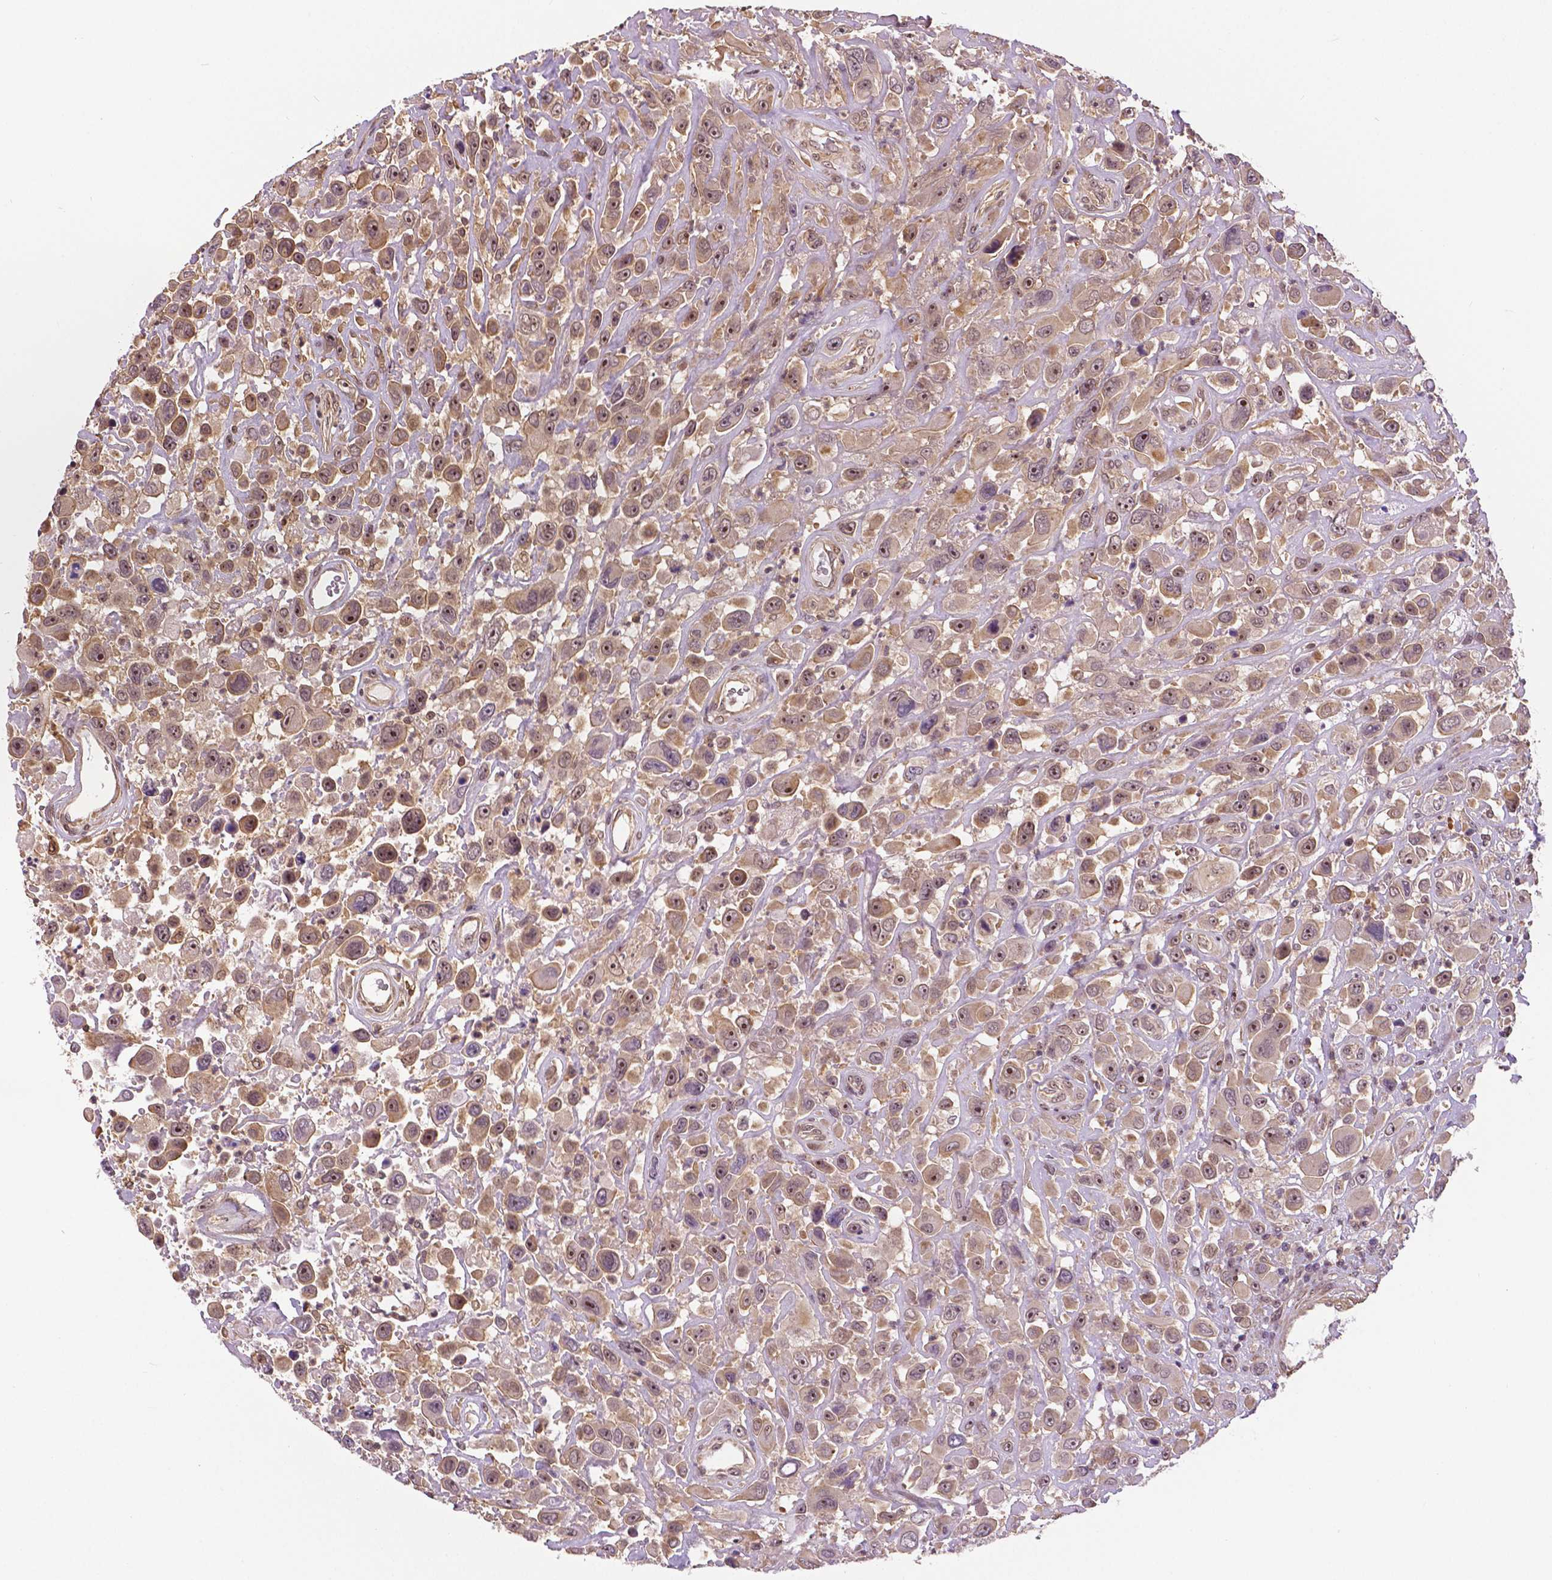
{"staining": {"intensity": "weak", "quantity": "25%-75%", "location": "cytoplasmic/membranous,nuclear"}, "tissue": "urothelial cancer", "cell_type": "Tumor cells", "image_type": "cancer", "snomed": [{"axis": "morphology", "description": "Urothelial carcinoma, High grade"}, {"axis": "topography", "description": "Urinary bladder"}], "caption": "High-magnification brightfield microscopy of urothelial cancer stained with DAB (3,3'-diaminobenzidine) (brown) and counterstained with hematoxylin (blue). tumor cells exhibit weak cytoplasmic/membranous and nuclear expression is appreciated in approximately25%-75% of cells.", "gene": "ANXA13", "patient": {"sex": "male", "age": 53}}